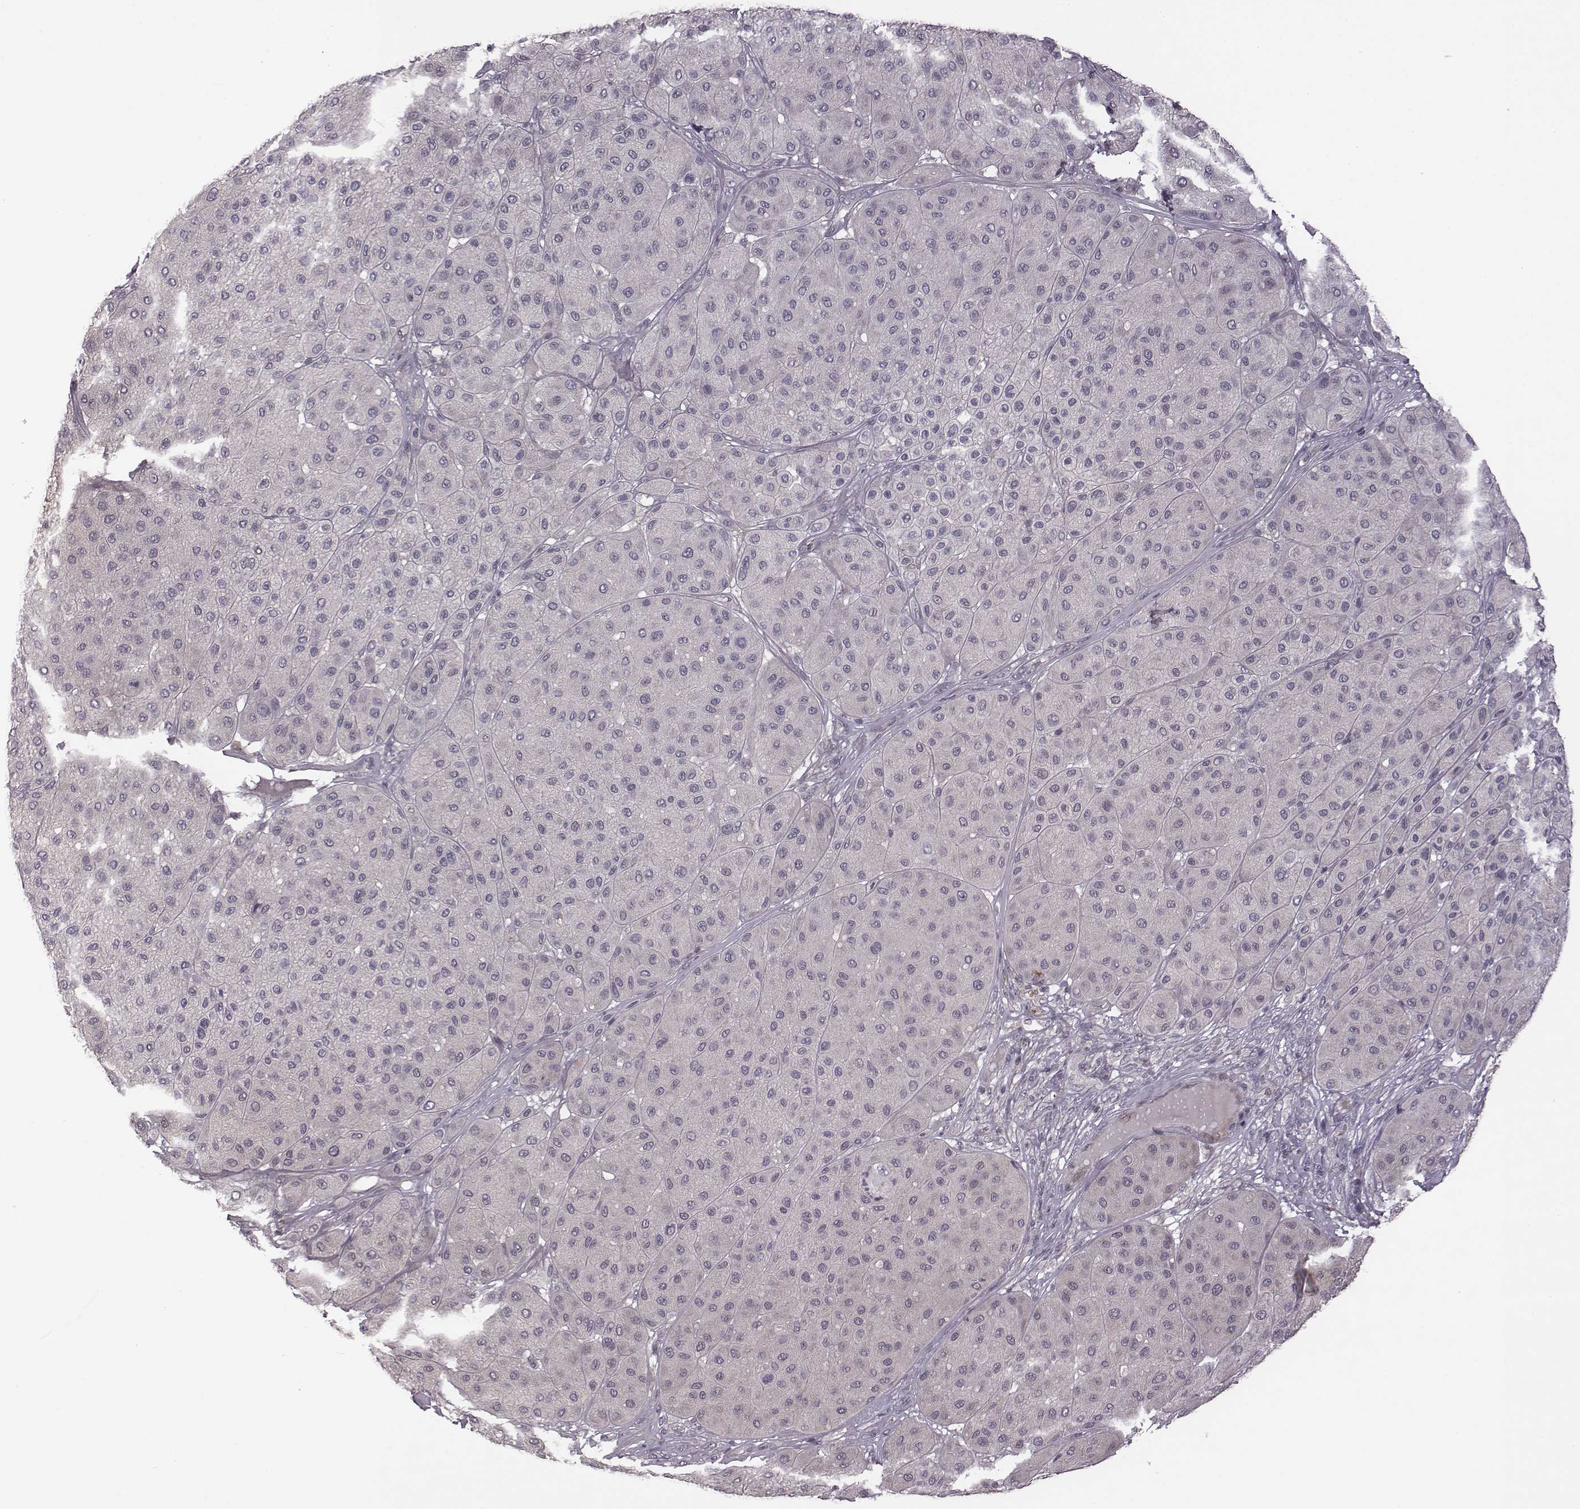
{"staining": {"intensity": "negative", "quantity": "none", "location": "none"}, "tissue": "melanoma", "cell_type": "Tumor cells", "image_type": "cancer", "snomed": [{"axis": "morphology", "description": "Malignant melanoma, Metastatic site"}, {"axis": "topography", "description": "Smooth muscle"}], "caption": "Tumor cells are negative for brown protein staining in melanoma.", "gene": "BICDL1", "patient": {"sex": "male", "age": 41}}